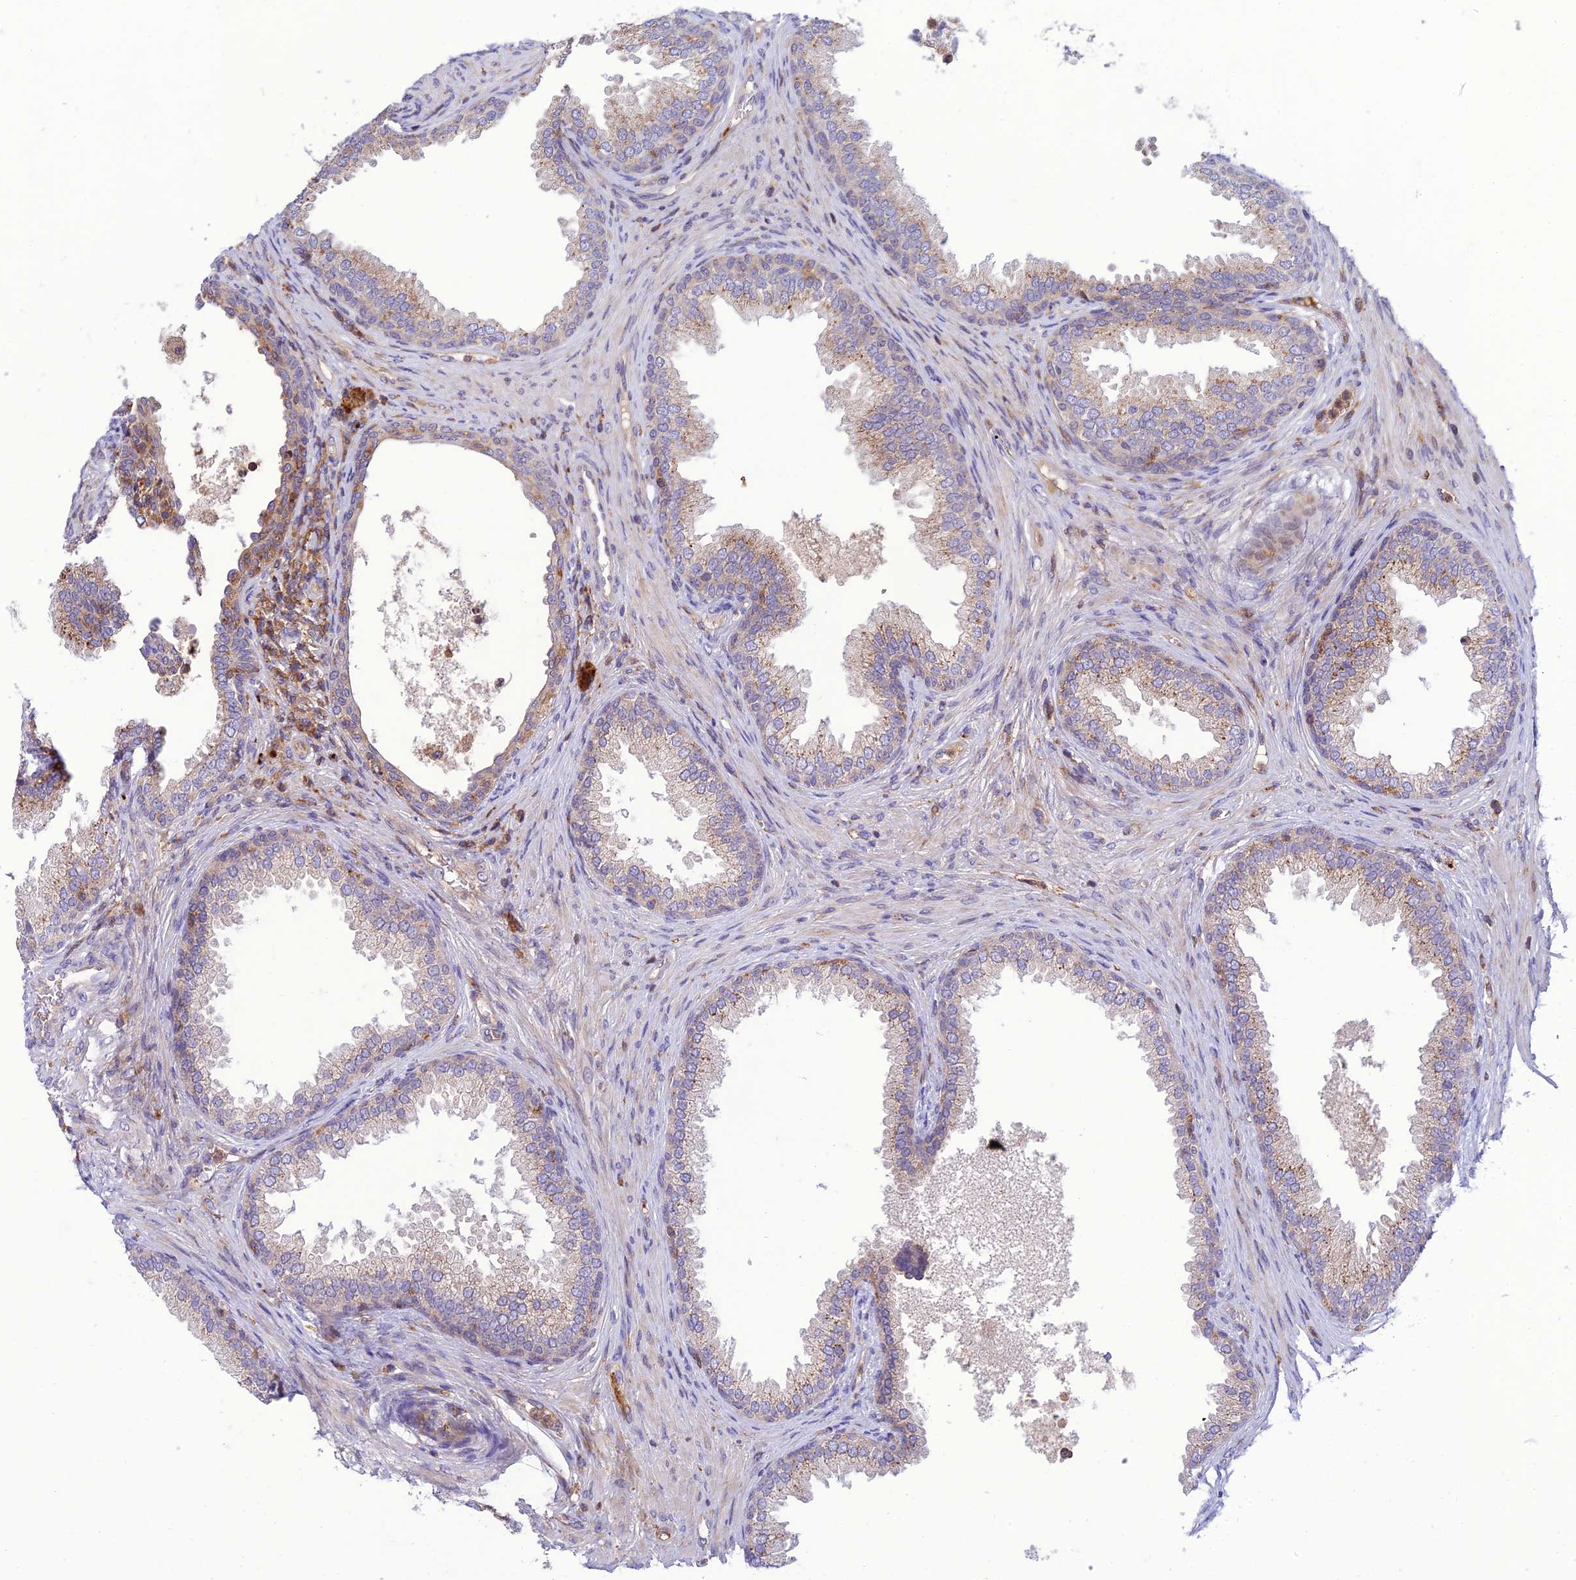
{"staining": {"intensity": "moderate", "quantity": "25%-75%", "location": "cytoplasmic/membranous"}, "tissue": "prostate", "cell_type": "Glandular cells", "image_type": "normal", "snomed": [{"axis": "morphology", "description": "Normal tissue, NOS"}, {"axis": "topography", "description": "Prostate"}], "caption": "Prostate stained with DAB (3,3'-diaminobenzidine) immunohistochemistry shows medium levels of moderate cytoplasmic/membranous positivity in about 25%-75% of glandular cells. Nuclei are stained in blue.", "gene": "IRAK3", "patient": {"sex": "male", "age": 76}}